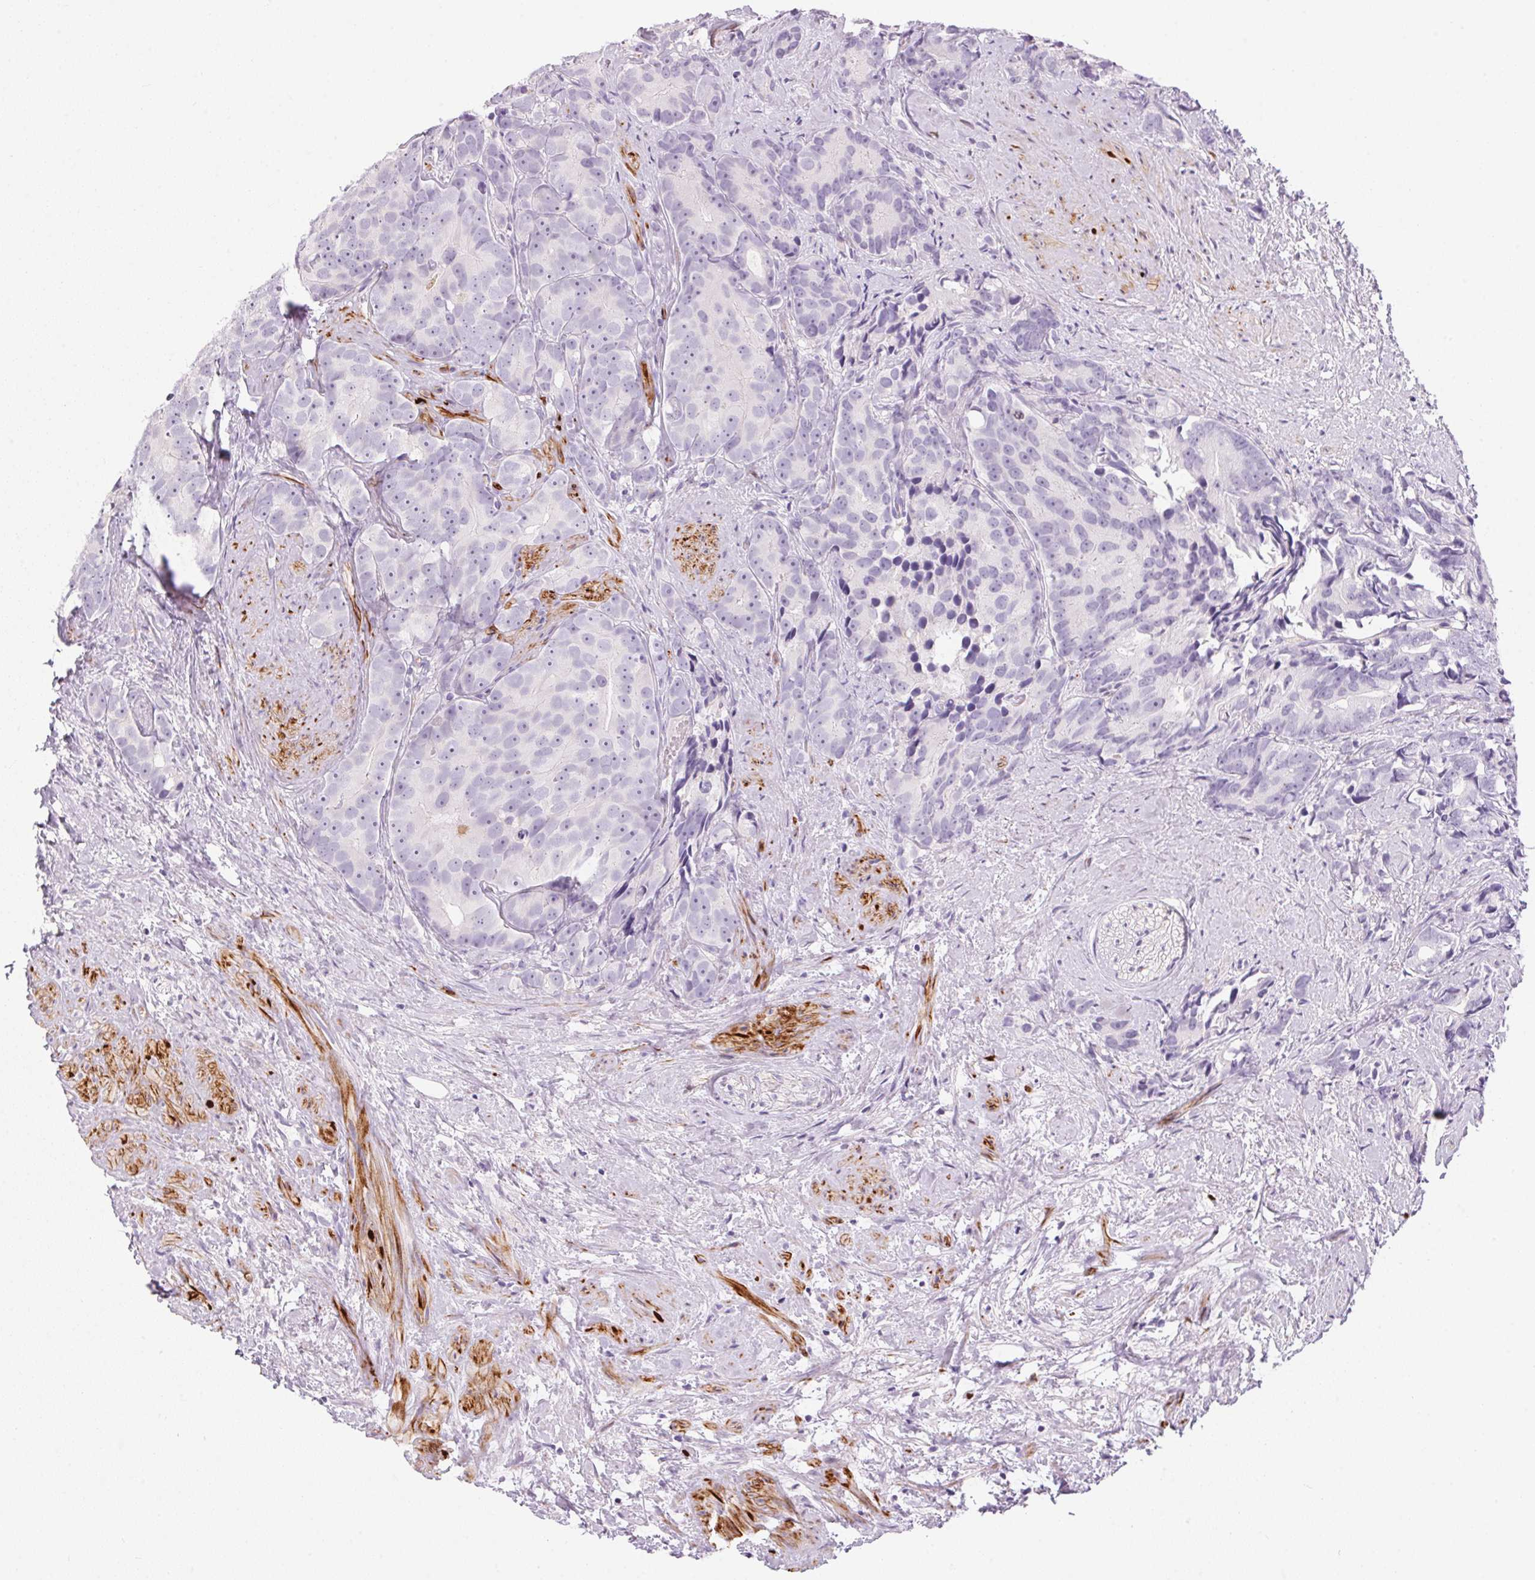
{"staining": {"intensity": "negative", "quantity": "none", "location": "none"}, "tissue": "prostate cancer", "cell_type": "Tumor cells", "image_type": "cancer", "snomed": [{"axis": "morphology", "description": "Adenocarcinoma, High grade"}, {"axis": "topography", "description": "Prostate"}], "caption": "Tumor cells are negative for protein expression in human prostate adenocarcinoma (high-grade).", "gene": "ECPAS", "patient": {"sex": "male", "age": 90}}